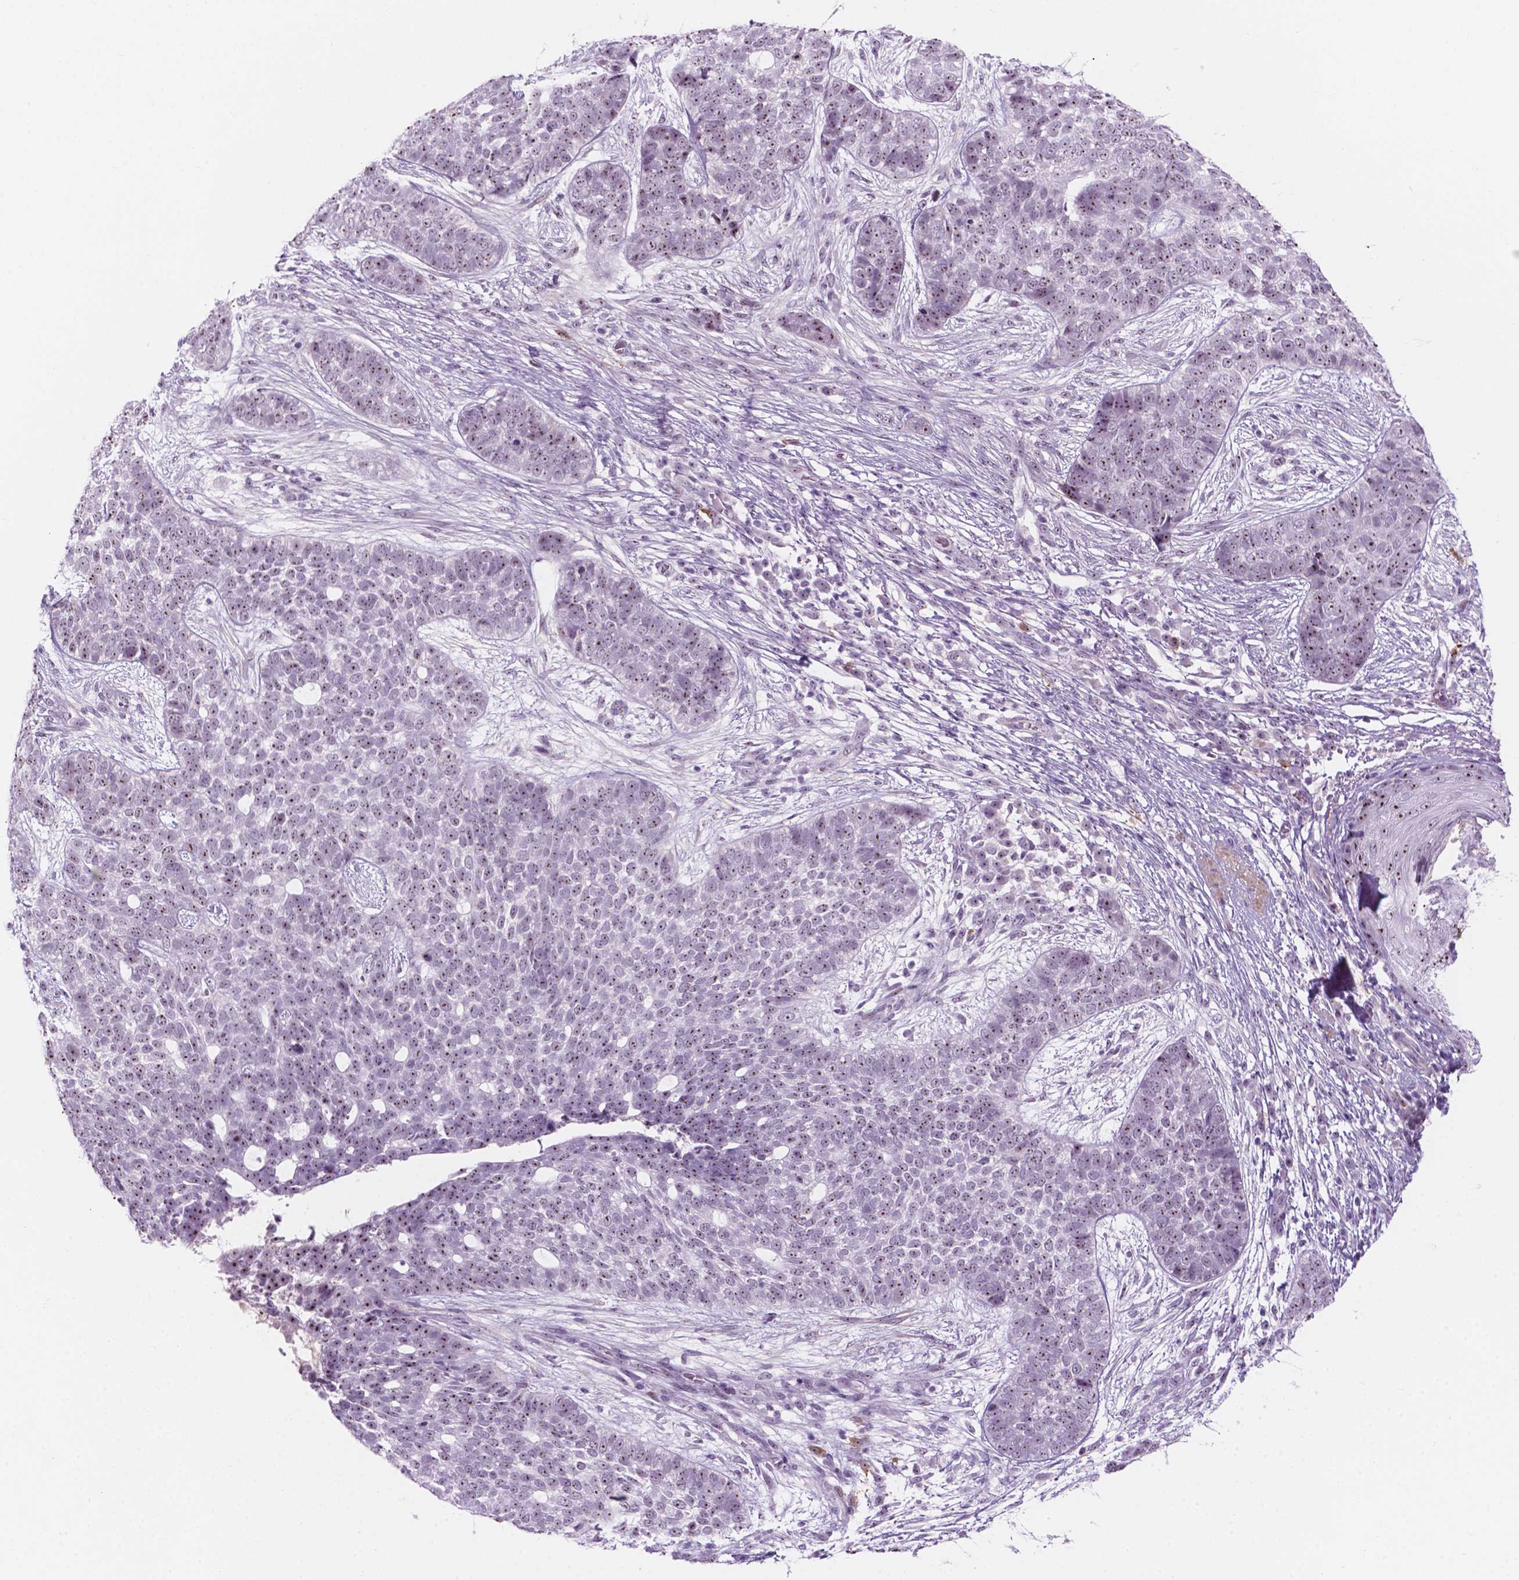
{"staining": {"intensity": "moderate", "quantity": "25%-75%", "location": "nuclear"}, "tissue": "skin cancer", "cell_type": "Tumor cells", "image_type": "cancer", "snomed": [{"axis": "morphology", "description": "Basal cell carcinoma"}, {"axis": "topography", "description": "Skin"}], "caption": "This is an image of immunohistochemistry (IHC) staining of skin cancer (basal cell carcinoma), which shows moderate expression in the nuclear of tumor cells.", "gene": "ZNF853", "patient": {"sex": "female", "age": 69}}